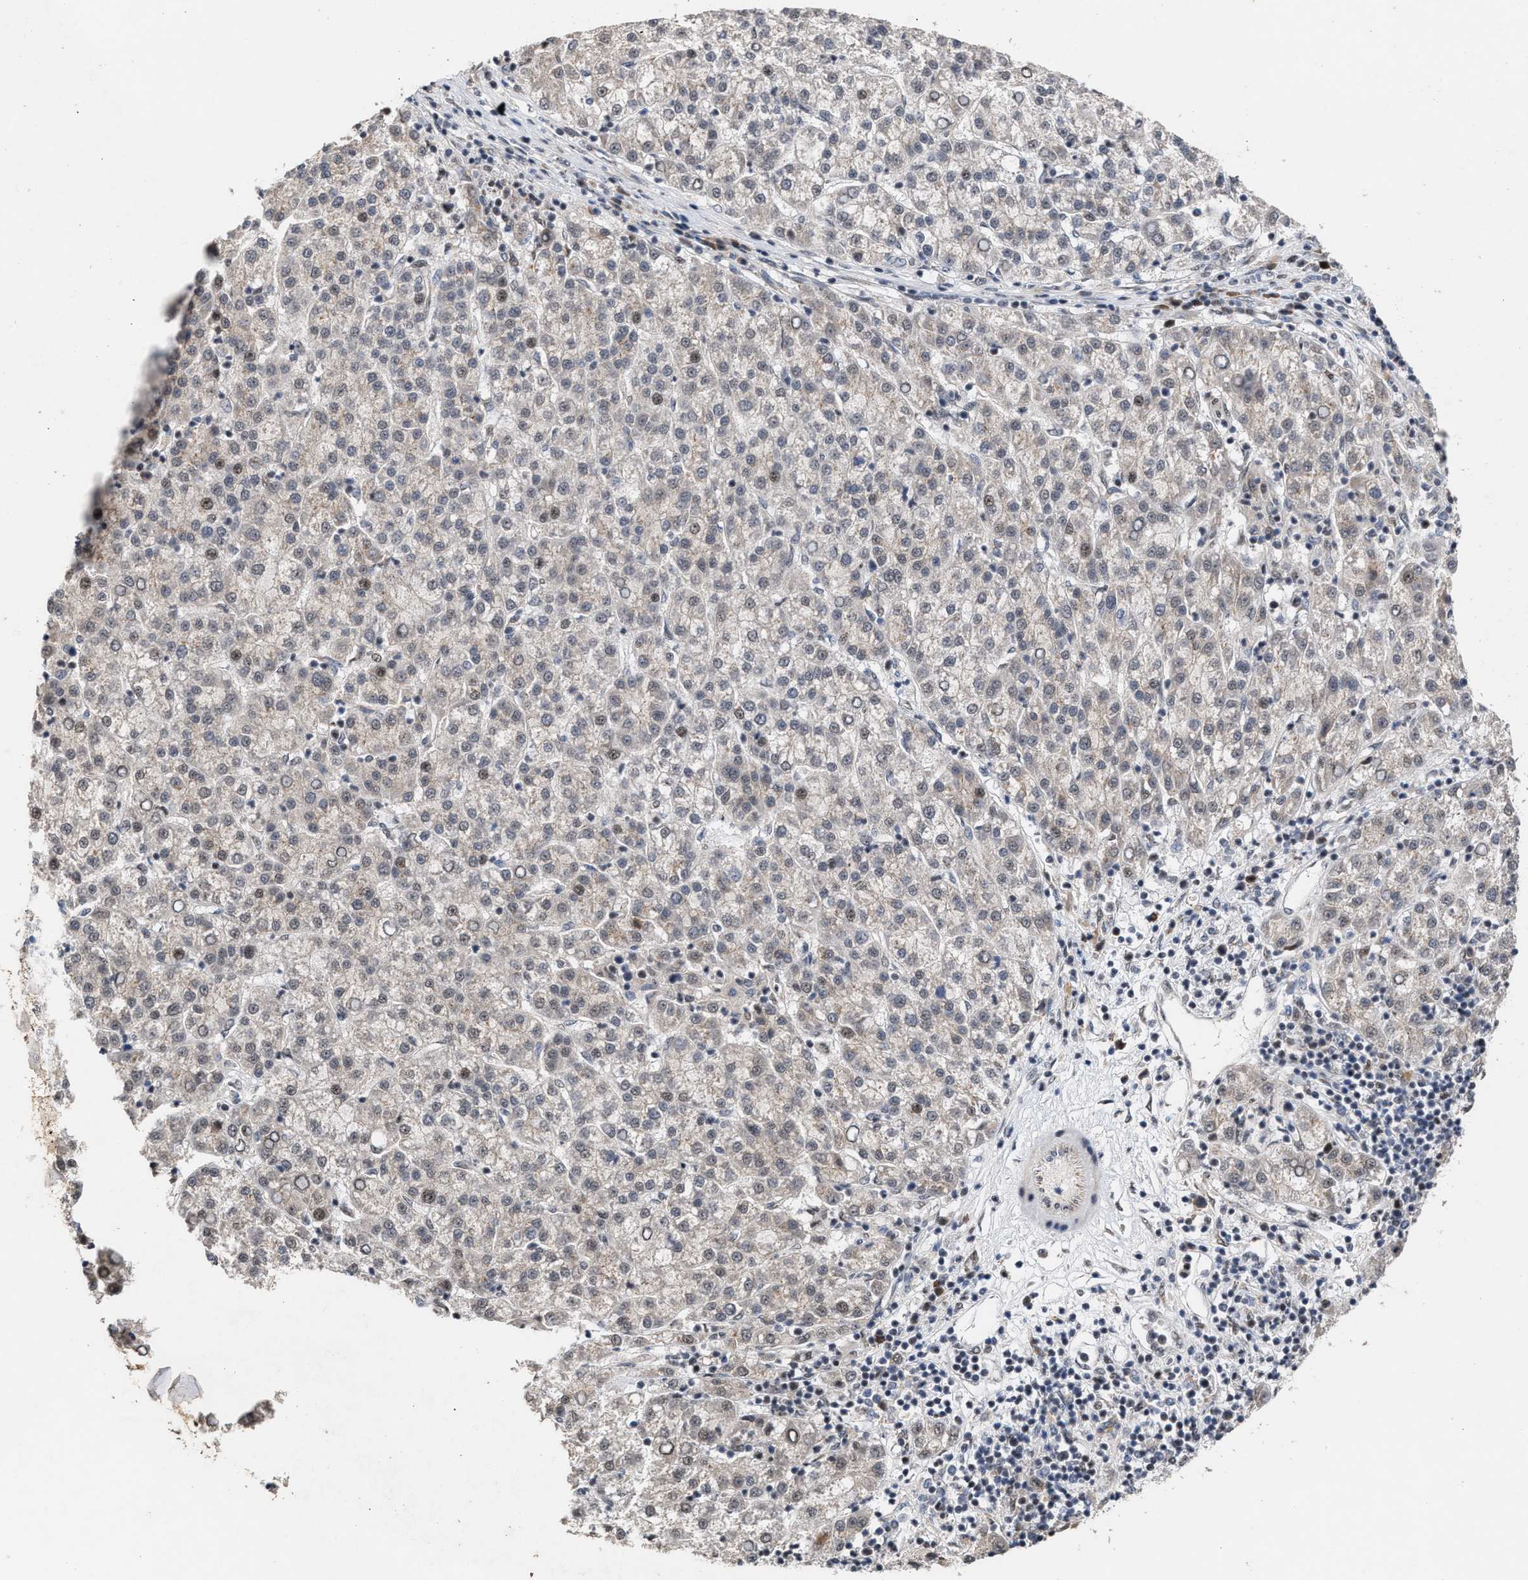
{"staining": {"intensity": "weak", "quantity": "<25%", "location": "nuclear"}, "tissue": "liver cancer", "cell_type": "Tumor cells", "image_type": "cancer", "snomed": [{"axis": "morphology", "description": "Carcinoma, Hepatocellular, NOS"}, {"axis": "topography", "description": "Liver"}], "caption": "IHC micrograph of human liver hepatocellular carcinoma stained for a protein (brown), which demonstrates no staining in tumor cells.", "gene": "MKNK2", "patient": {"sex": "female", "age": 58}}